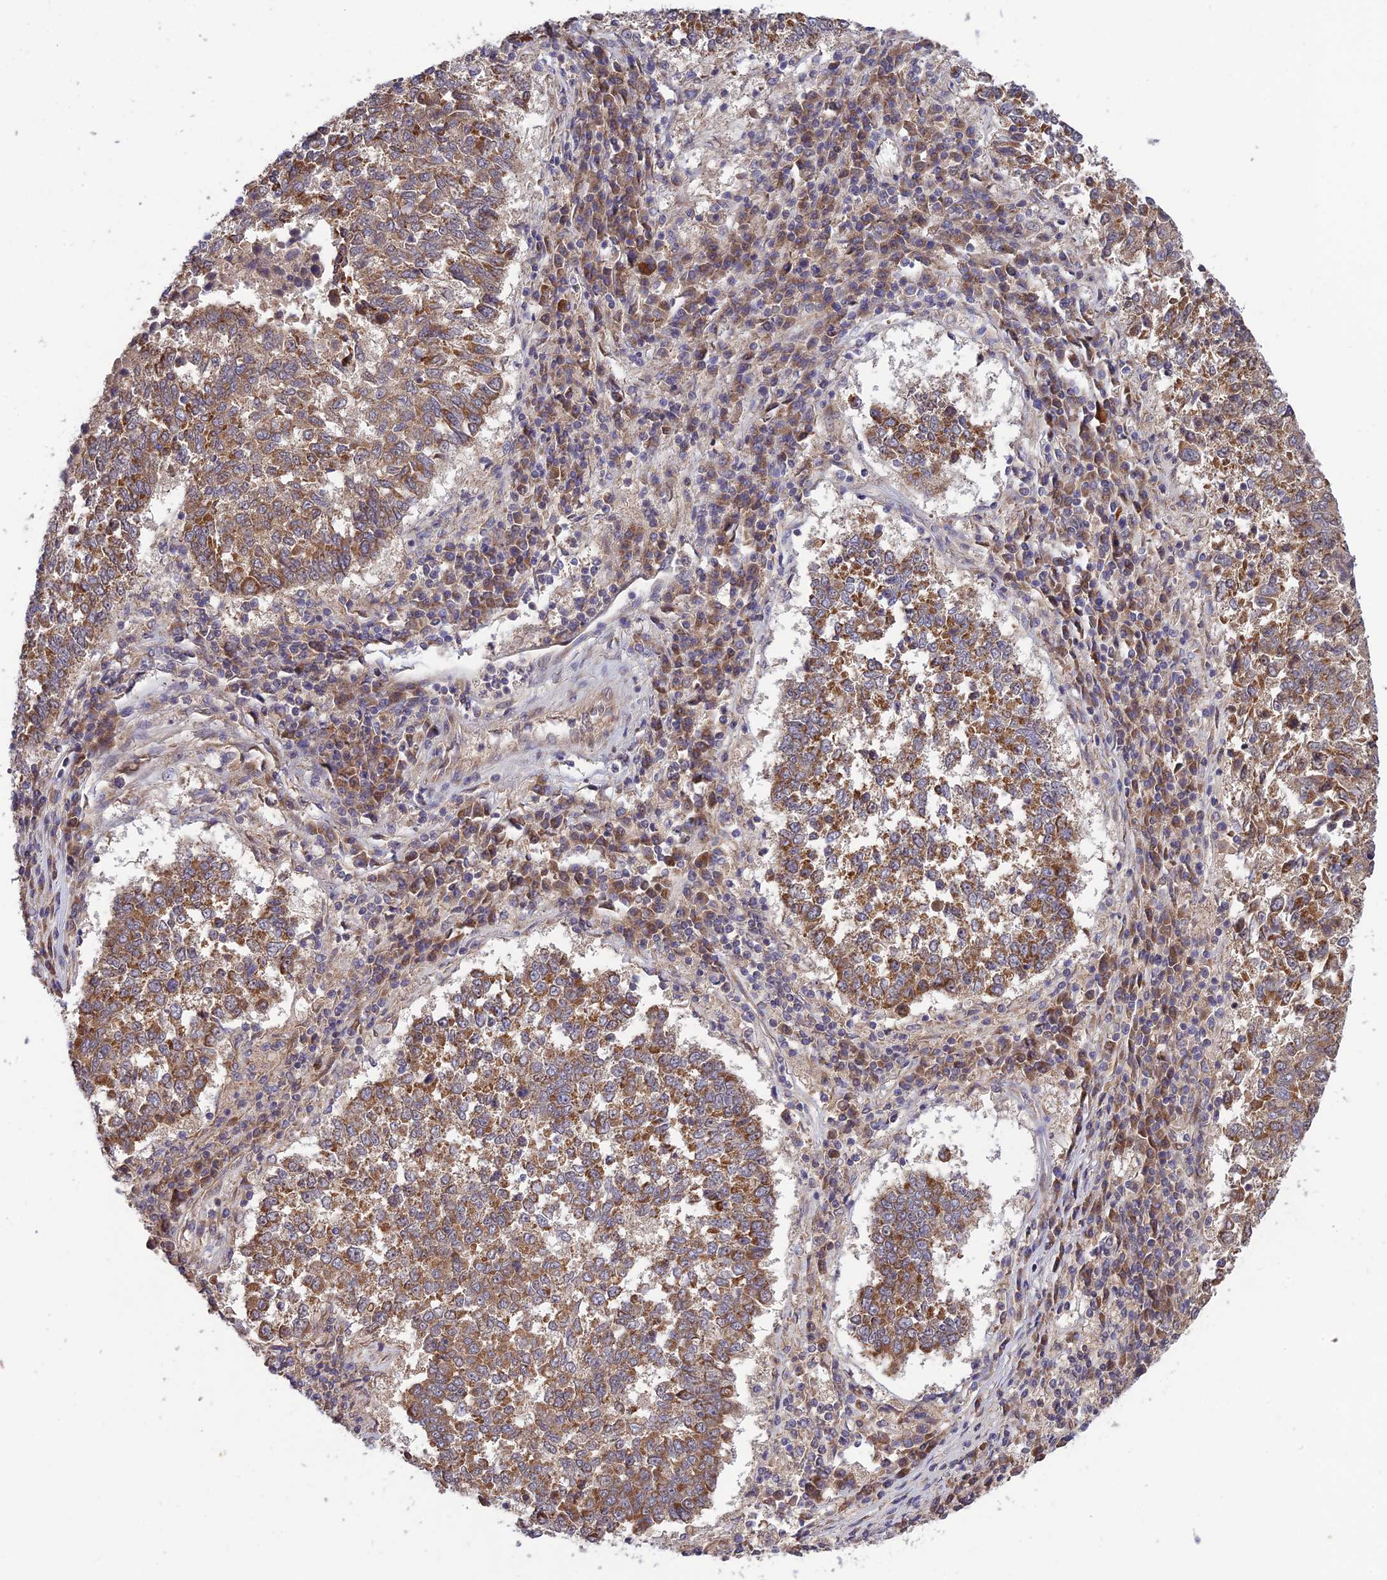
{"staining": {"intensity": "moderate", "quantity": ">75%", "location": "cytoplasmic/membranous"}, "tissue": "lung cancer", "cell_type": "Tumor cells", "image_type": "cancer", "snomed": [{"axis": "morphology", "description": "Squamous cell carcinoma, NOS"}, {"axis": "topography", "description": "Lung"}], "caption": "Immunohistochemistry histopathology image of neoplastic tissue: lung squamous cell carcinoma stained using IHC reveals medium levels of moderate protein expression localized specifically in the cytoplasmic/membranous of tumor cells, appearing as a cytoplasmic/membranous brown color.", "gene": "PLEKHG2", "patient": {"sex": "male", "age": 73}}